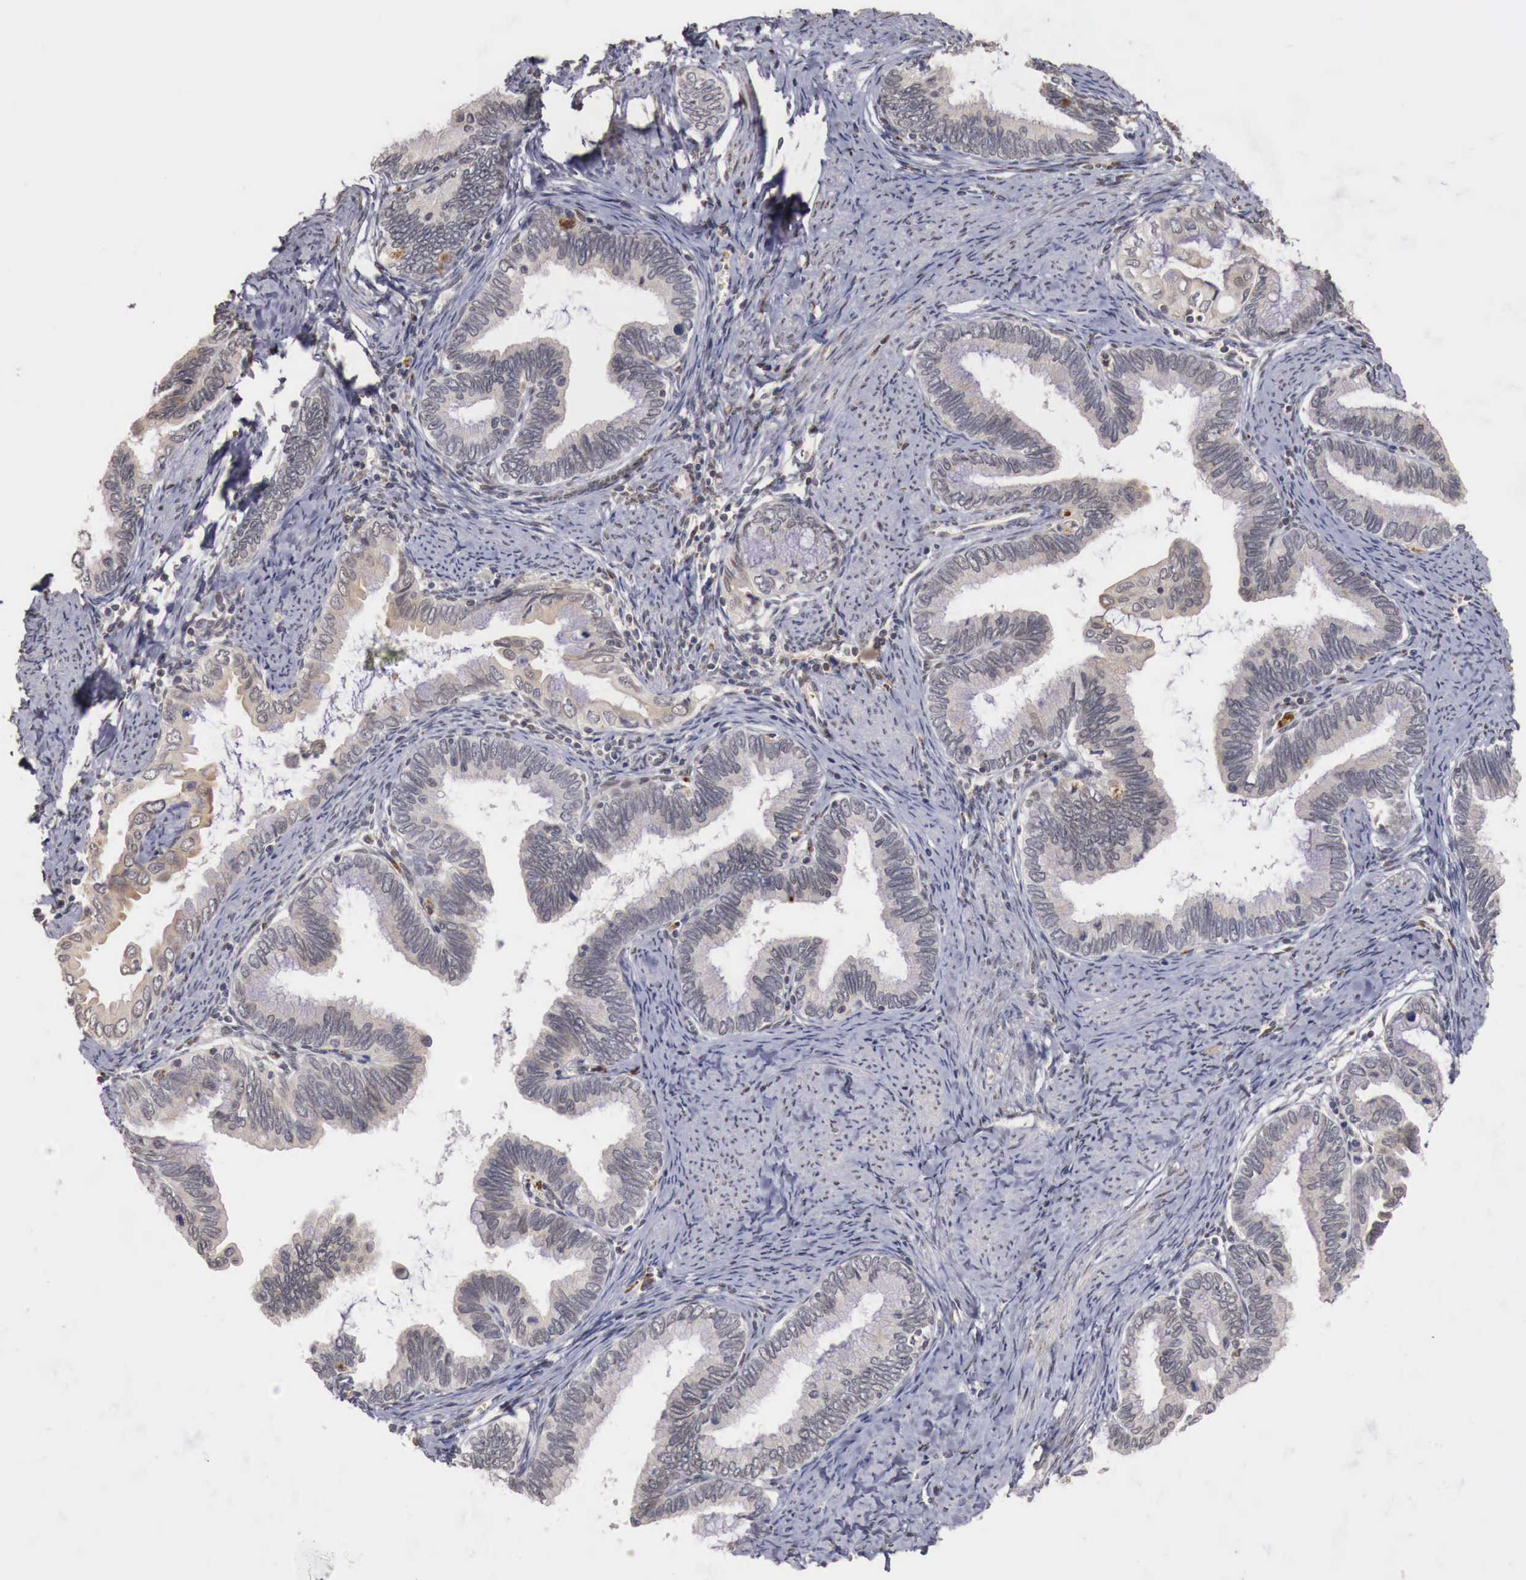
{"staining": {"intensity": "negative", "quantity": "none", "location": "none"}, "tissue": "cervical cancer", "cell_type": "Tumor cells", "image_type": "cancer", "snomed": [{"axis": "morphology", "description": "Adenocarcinoma, NOS"}, {"axis": "topography", "description": "Cervix"}], "caption": "Immunohistochemistry photomicrograph of cervical cancer (adenocarcinoma) stained for a protein (brown), which exhibits no staining in tumor cells.", "gene": "KHDRBS2", "patient": {"sex": "female", "age": 49}}